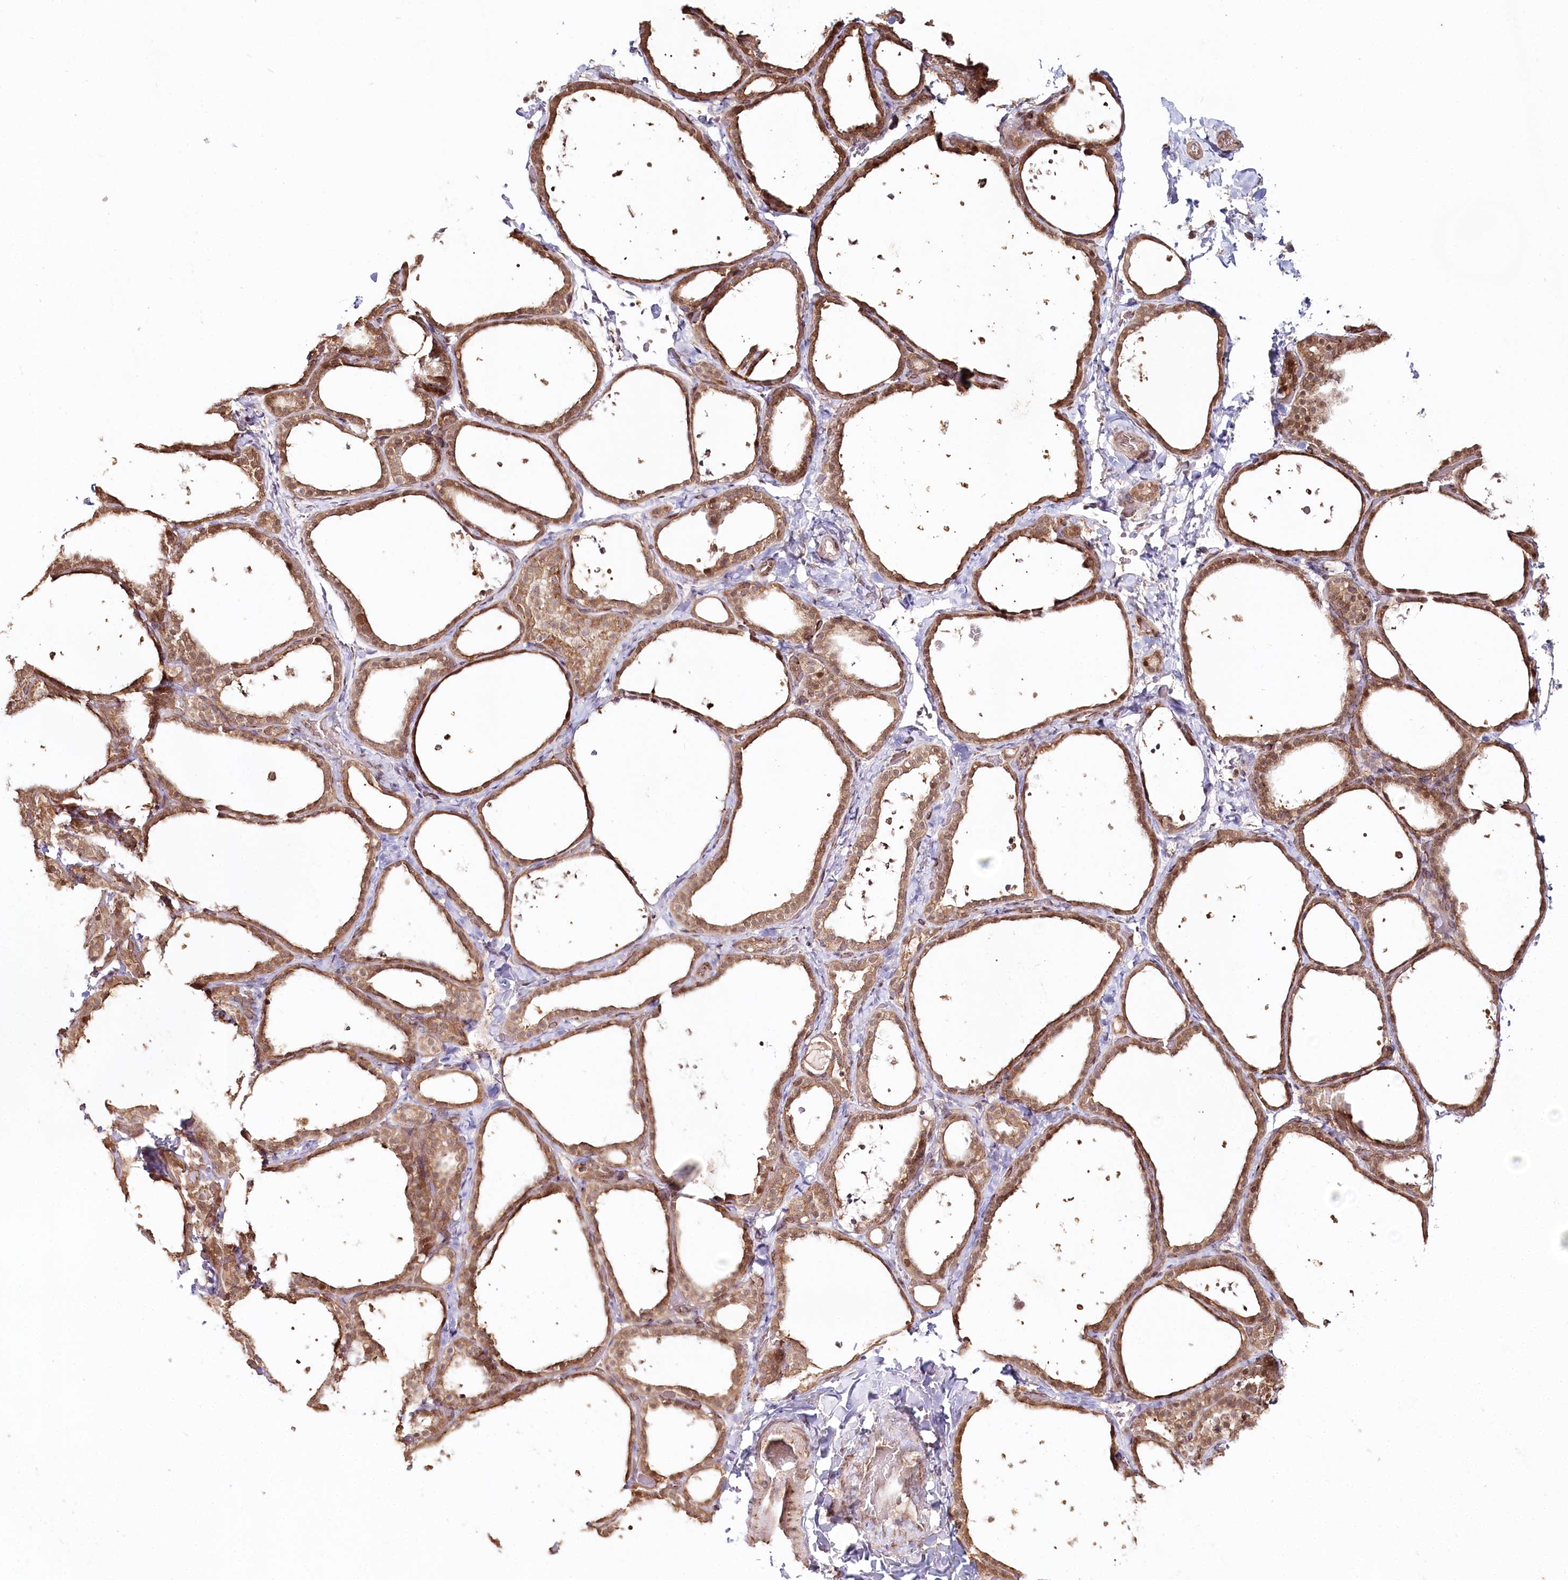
{"staining": {"intensity": "moderate", "quantity": ">75%", "location": "cytoplasmic/membranous"}, "tissue": "thyroid gland", "cell_type": "Glandular cells", "image_type": "normal", "snomed": [{"axis": "morphology", "description": "Normal tissue, NOS"}, {"axis": "topography", "description": "Thyroid gland"}], "caption": "Thyroid gland stained with a protein marker reveals moderate staining in glandular cells.", "gene": "OTUD4", "patient": {"sex": "female", "age": 44}}